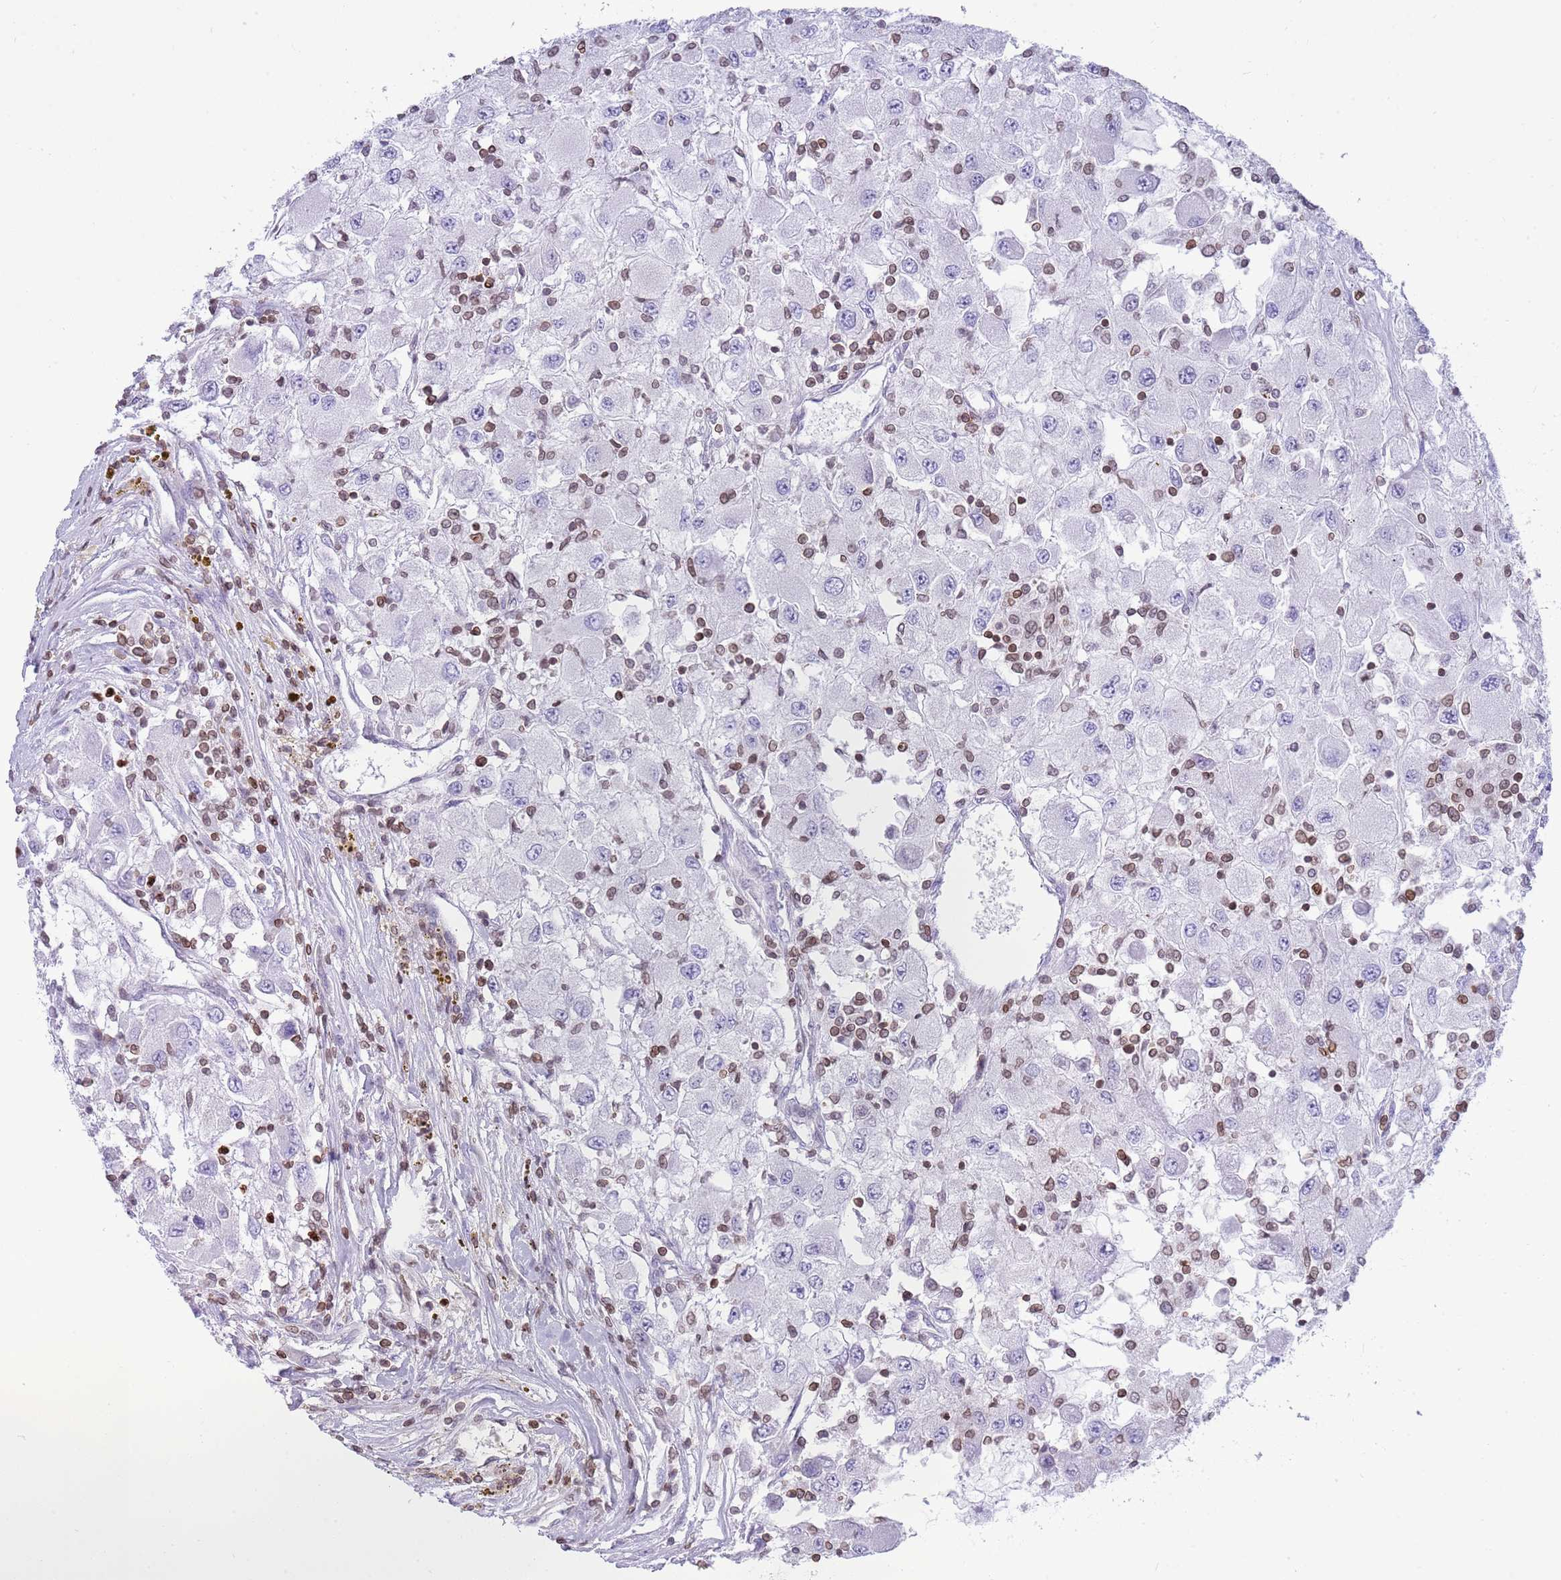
{"staining": {"intensity": "negative", "quantity": "none", "location": "none"}, "tissue": "renal cancer", "cell_type": "Tumor cells", "image_type": "cancer", "snomed": [{"axis": "morphology", "description": "Adenocarcinoma, NOS"}, {"axis": "topography", "description": "Kidney"}], "caption": "Renal adenocarcinoma was stained to show a protein in brown. There is no significant expression in tumor cells.", "gene": "LBR", "patient": {"sex": "female", "age": 67}}